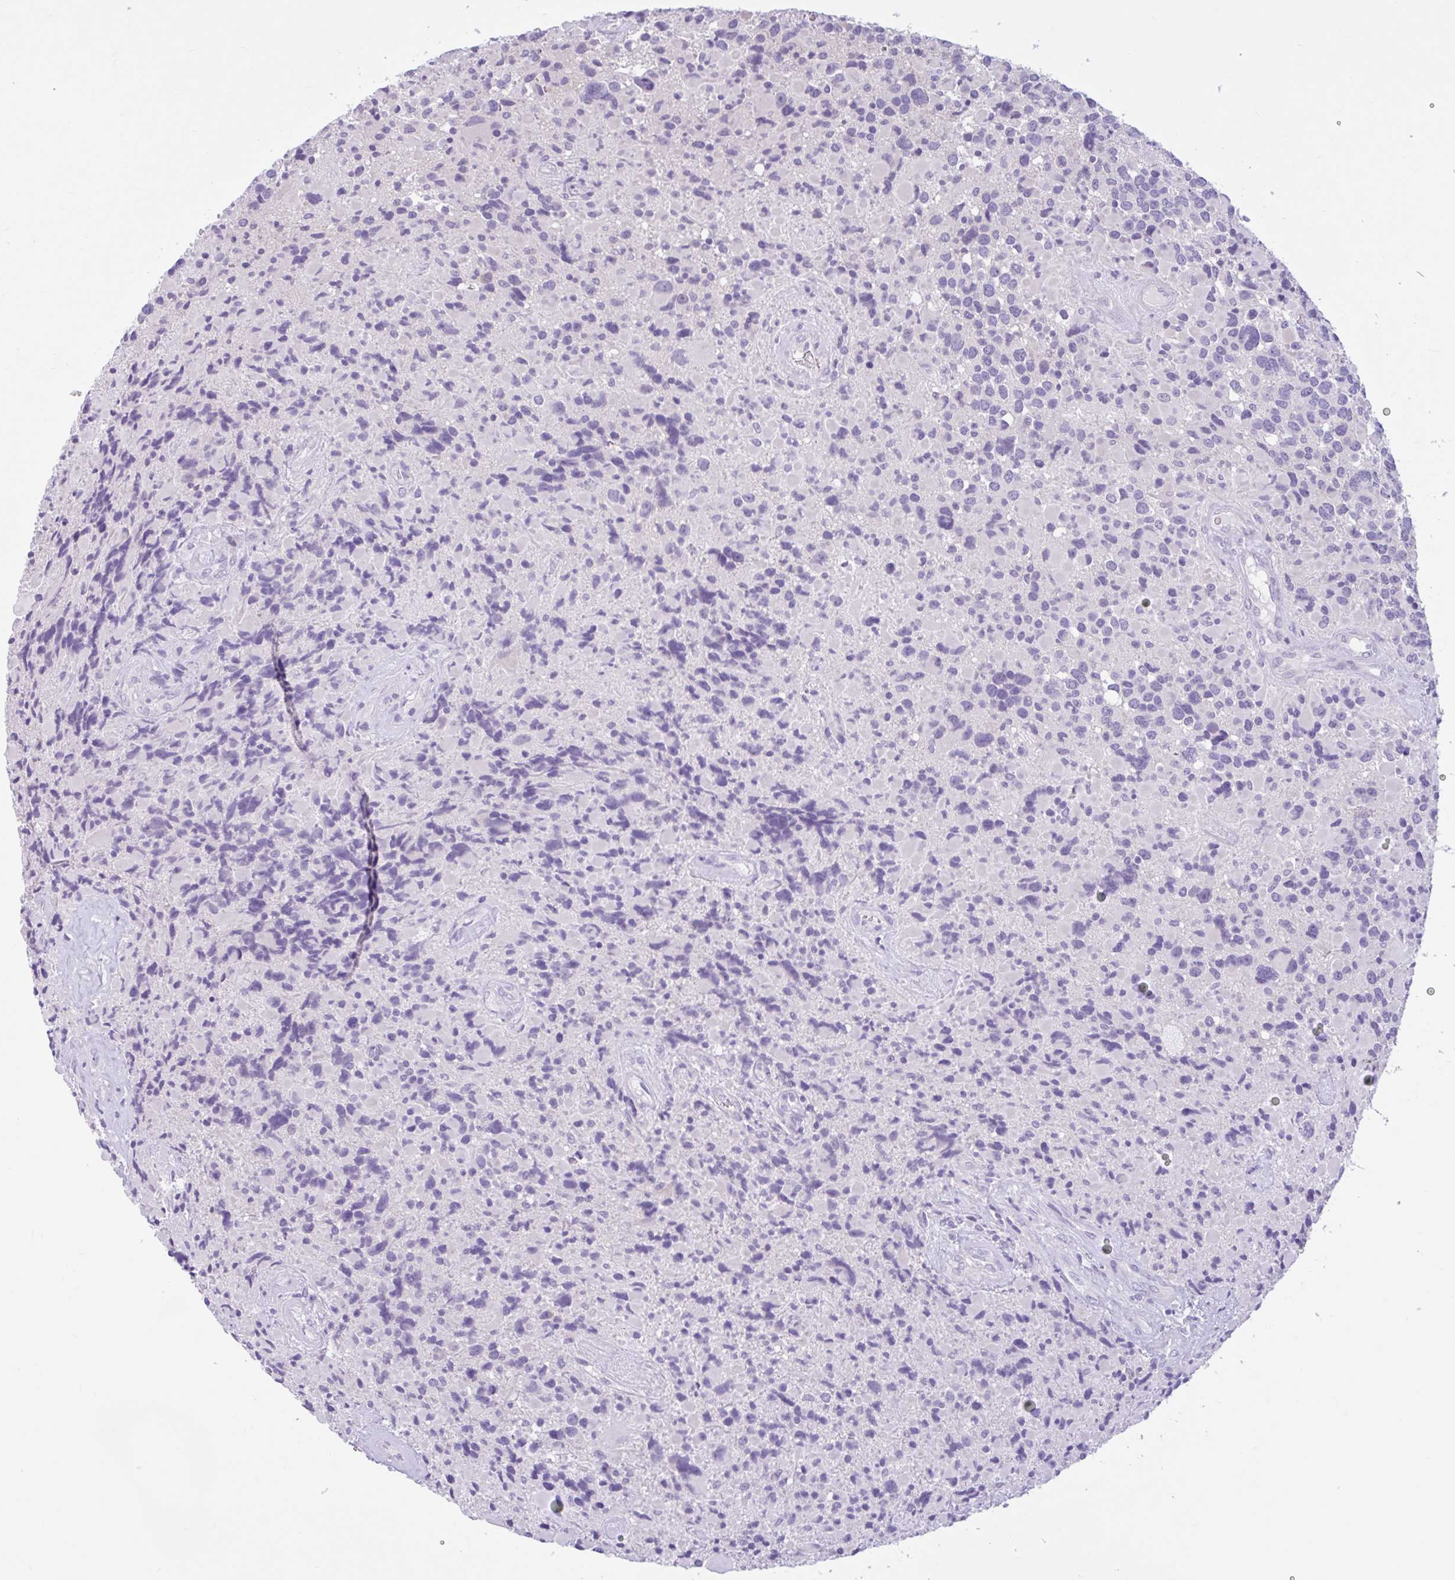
{"staining": {"intensity": "negative", "quantity": "none", "location": "none"}, "tissue": "glioma", "cell_type": "Tumor cells", "image_type": "cancer", "snomed": [{"axis": "morphology", "description": "Glioma, malignant, High grade"}, {"axis": "topography", "description": "Brain"}], "caption": "Glioma was stained to show a protein in brown. There is no significant expression in tumor cells.", "gene": "FAM153A", "patient": {"sex": "female", "age": 40}}